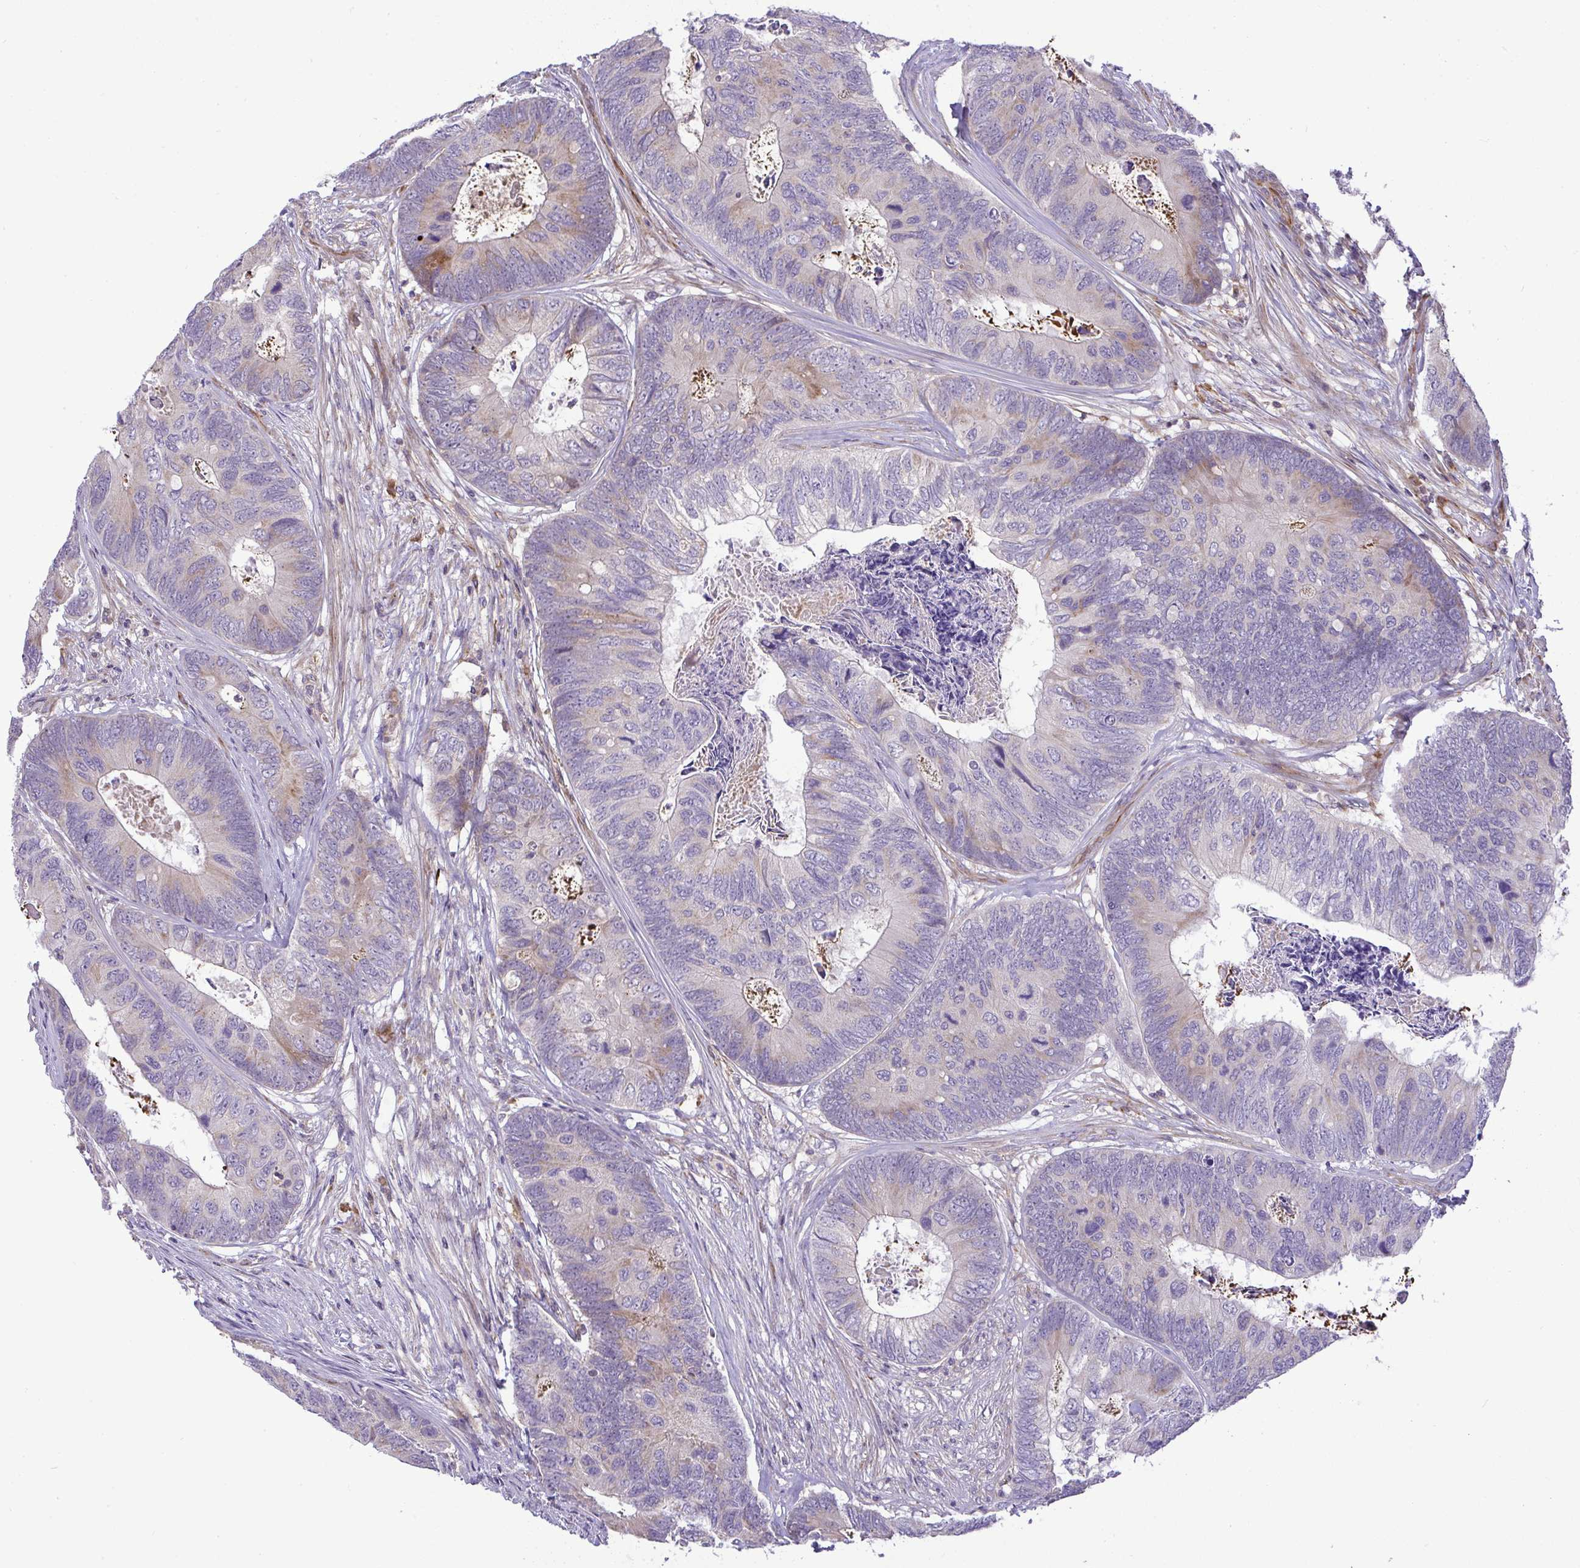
{"staining": {"intensity": "weak", "quantity": "<25%", "location": "cytoplasmic/membranous"}, "tissue": "colorectal cancer", "cell_type": "Tumor cells", "image_type": "cancer", "snomed": [{"axis": "morphology", "description": "Adenocarcinoma, NOS"}, {"axis": "topography", "description": "Colon"}], "caption": "Human colorectal cancer stained for a protein using IHC shows no expression in tumor cells.", "gene": "GRID2", "patient": {"sex": "female", "age": 67}}